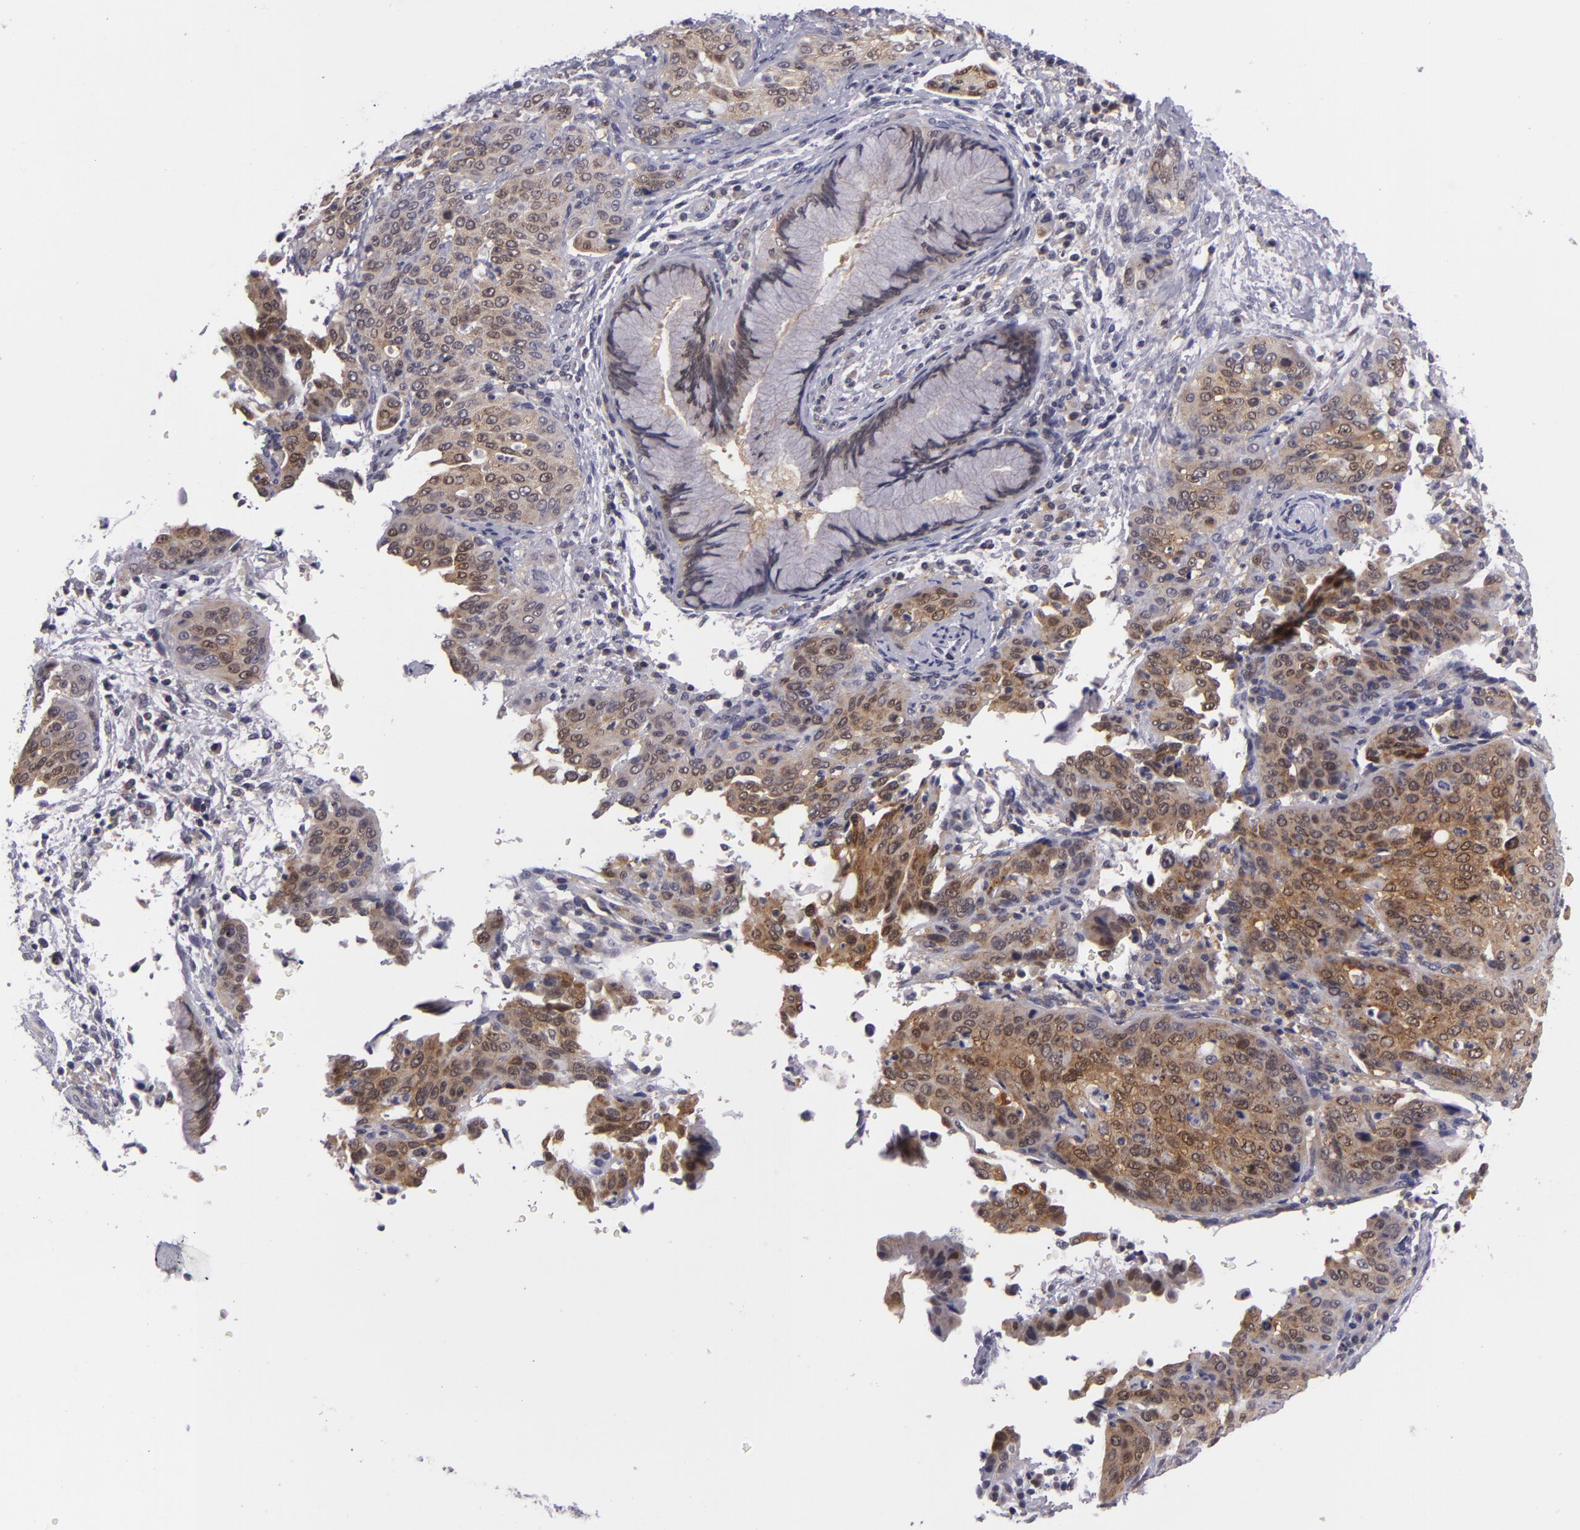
{"staining": {"intensity": "moderate", "quantity": "25%-75%", "location": "cytoplasmic/membranous"}, "tissue": "cervical cancer", "cell_type": "Tumor cells", "image_type": "cancer", "snomed": [{"axis": "morphology", "description": "Squamous cell carcinoma, NOS"}, {"axis": "topography", "description": "Cervix"}], "caption": "Immunohistochemical staining of human cervical squamous cell carcinoma exhibits moderate cytoplasmic/membranous protein expression in approximately 25%-75% of tumor cells.", "gene": "BCL10", "patient": {"sex": "female", "age": 41}}